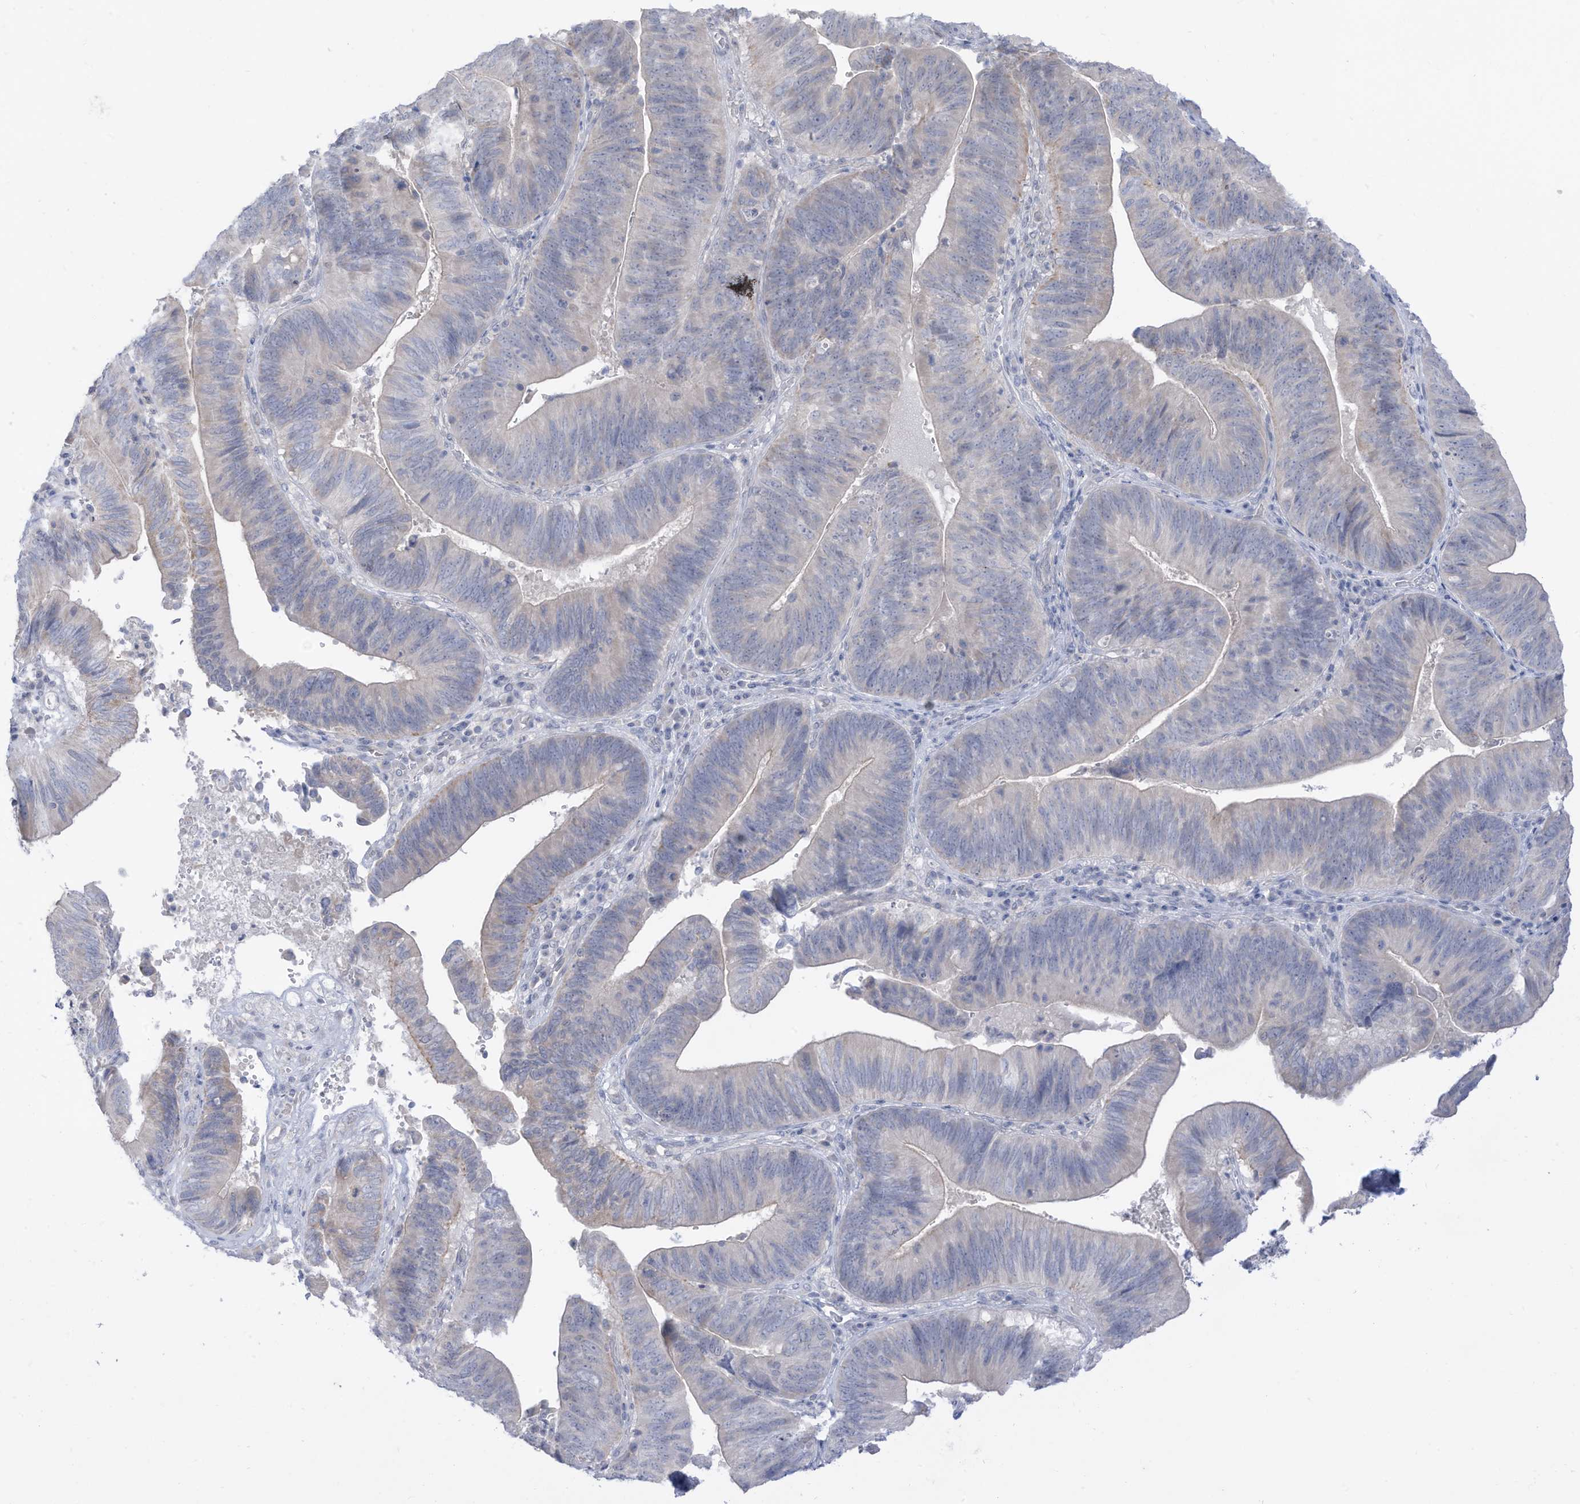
{"staining": {"intensity": "negative", "quantity": "none", "location": "none"}, "tissue": "pancreatic cancer", "cell_type": "Tumor cells", "image_type": "cancer", "snomed": [{"axis": "morphology", "description": "Adenocarcinoma, NOS"}, {"axis": "topography", "description": "Pancreas"}], "caption": "Immunohistochemistry histopathology image of neoplastic tissue: adenocarcinoma (pancreatic) stained with DAB demonstrates no significant protein staining in tumor cells.", "gene": "OGT", "patient": {"sex": "male", "age": 63}}